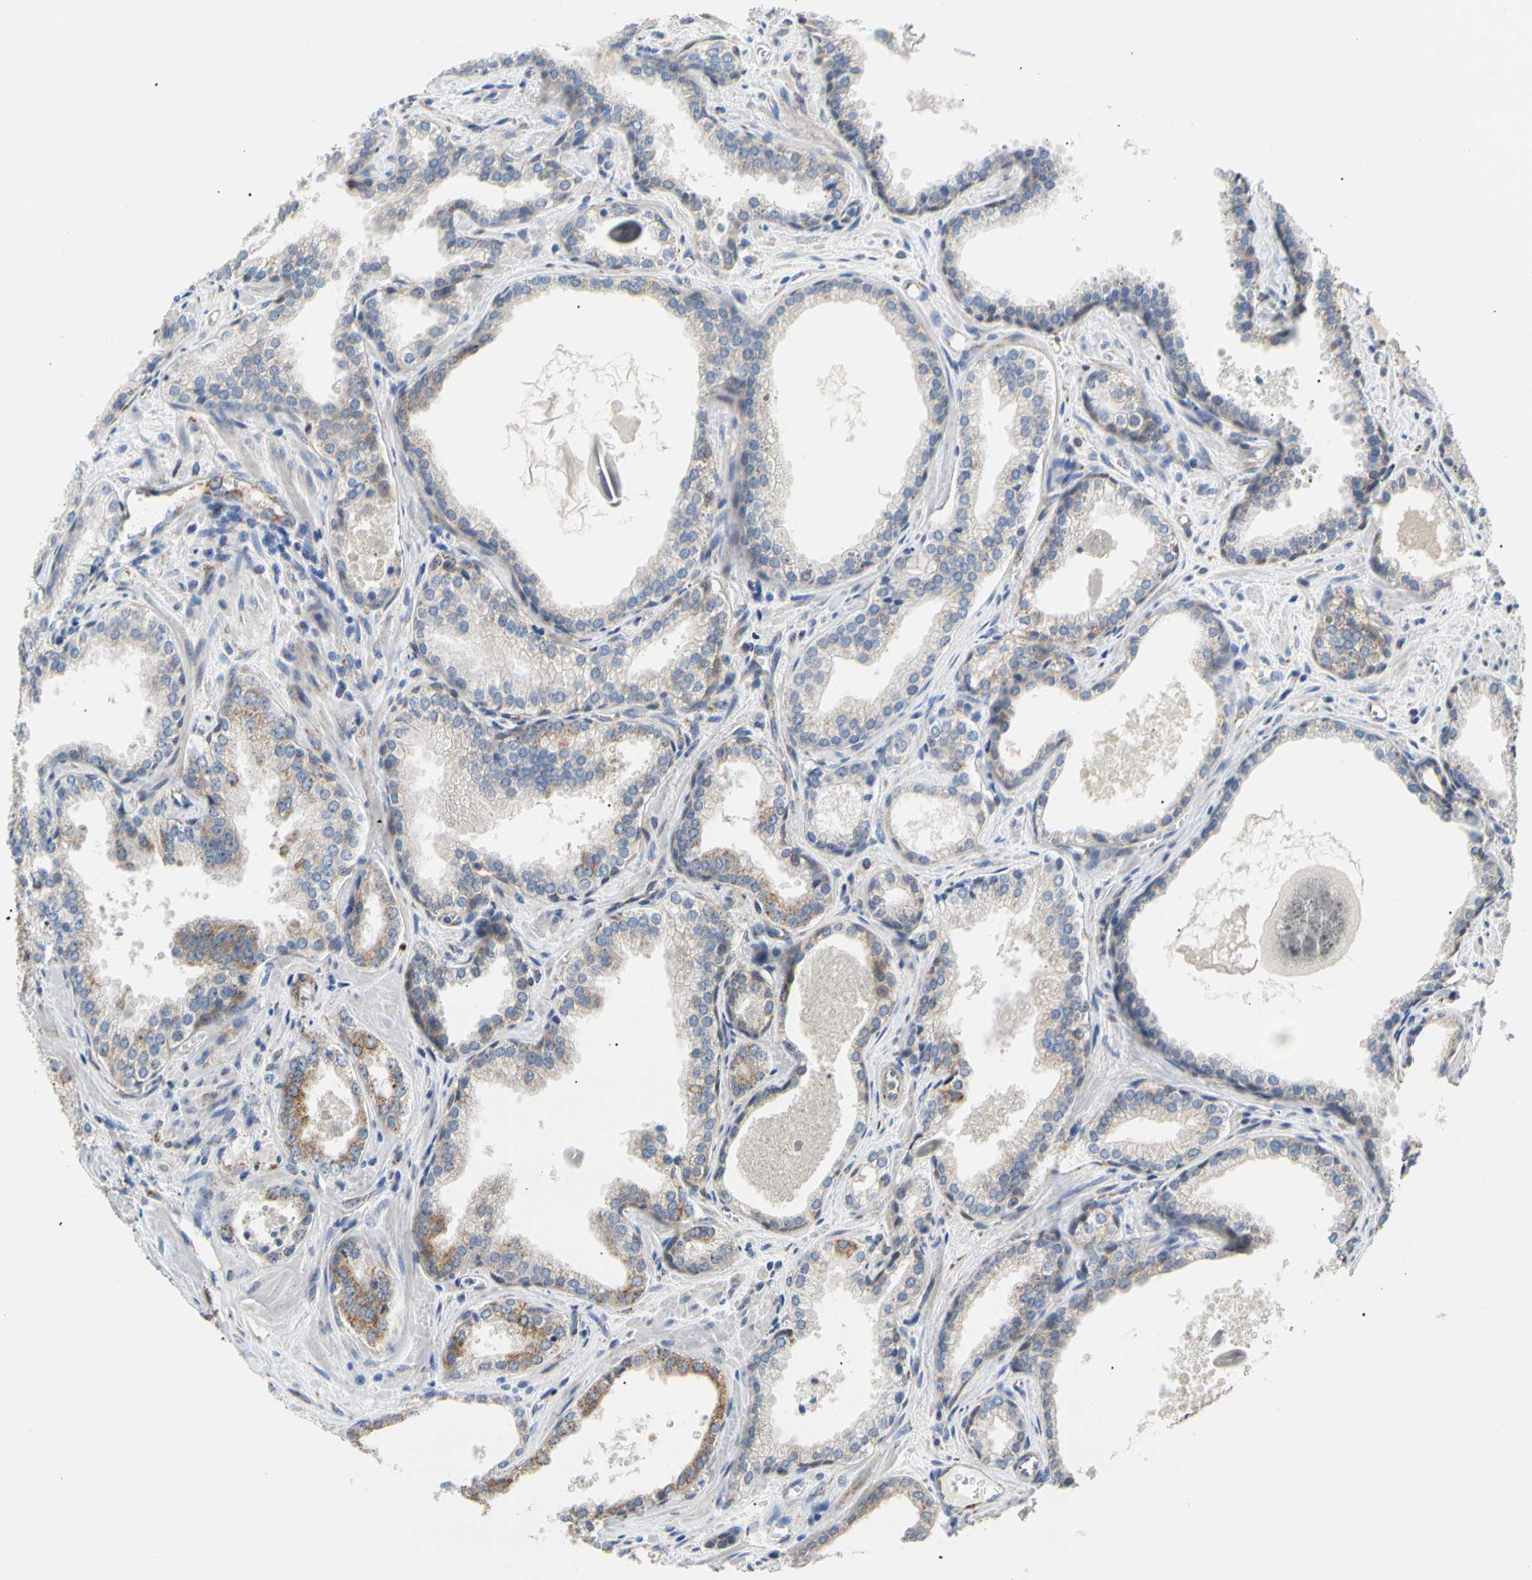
{"staining": {"intensity": "weak", "quantity": "25%-75%", "location": "cytoplasmic/membranous"}, "tissue": "prostate cancer", "cell_type": "Tumor cells", "image_type": "cancer", "snomed": [{"axis": "morphology", "description": "Adenocarcinoma, Low grade"}, {"axis": "topography", "description": "Prostate"}], "caption": "Prostate cancer (adenocarcinoma (low-grade)) stained for a protein (brown) exhibits weak cytoplasmic/membranous positive positivity in approximately 25%-75% of tumor cells.", "gene": "ACAT1", "patient": {"sex": "male", "age": 60}}